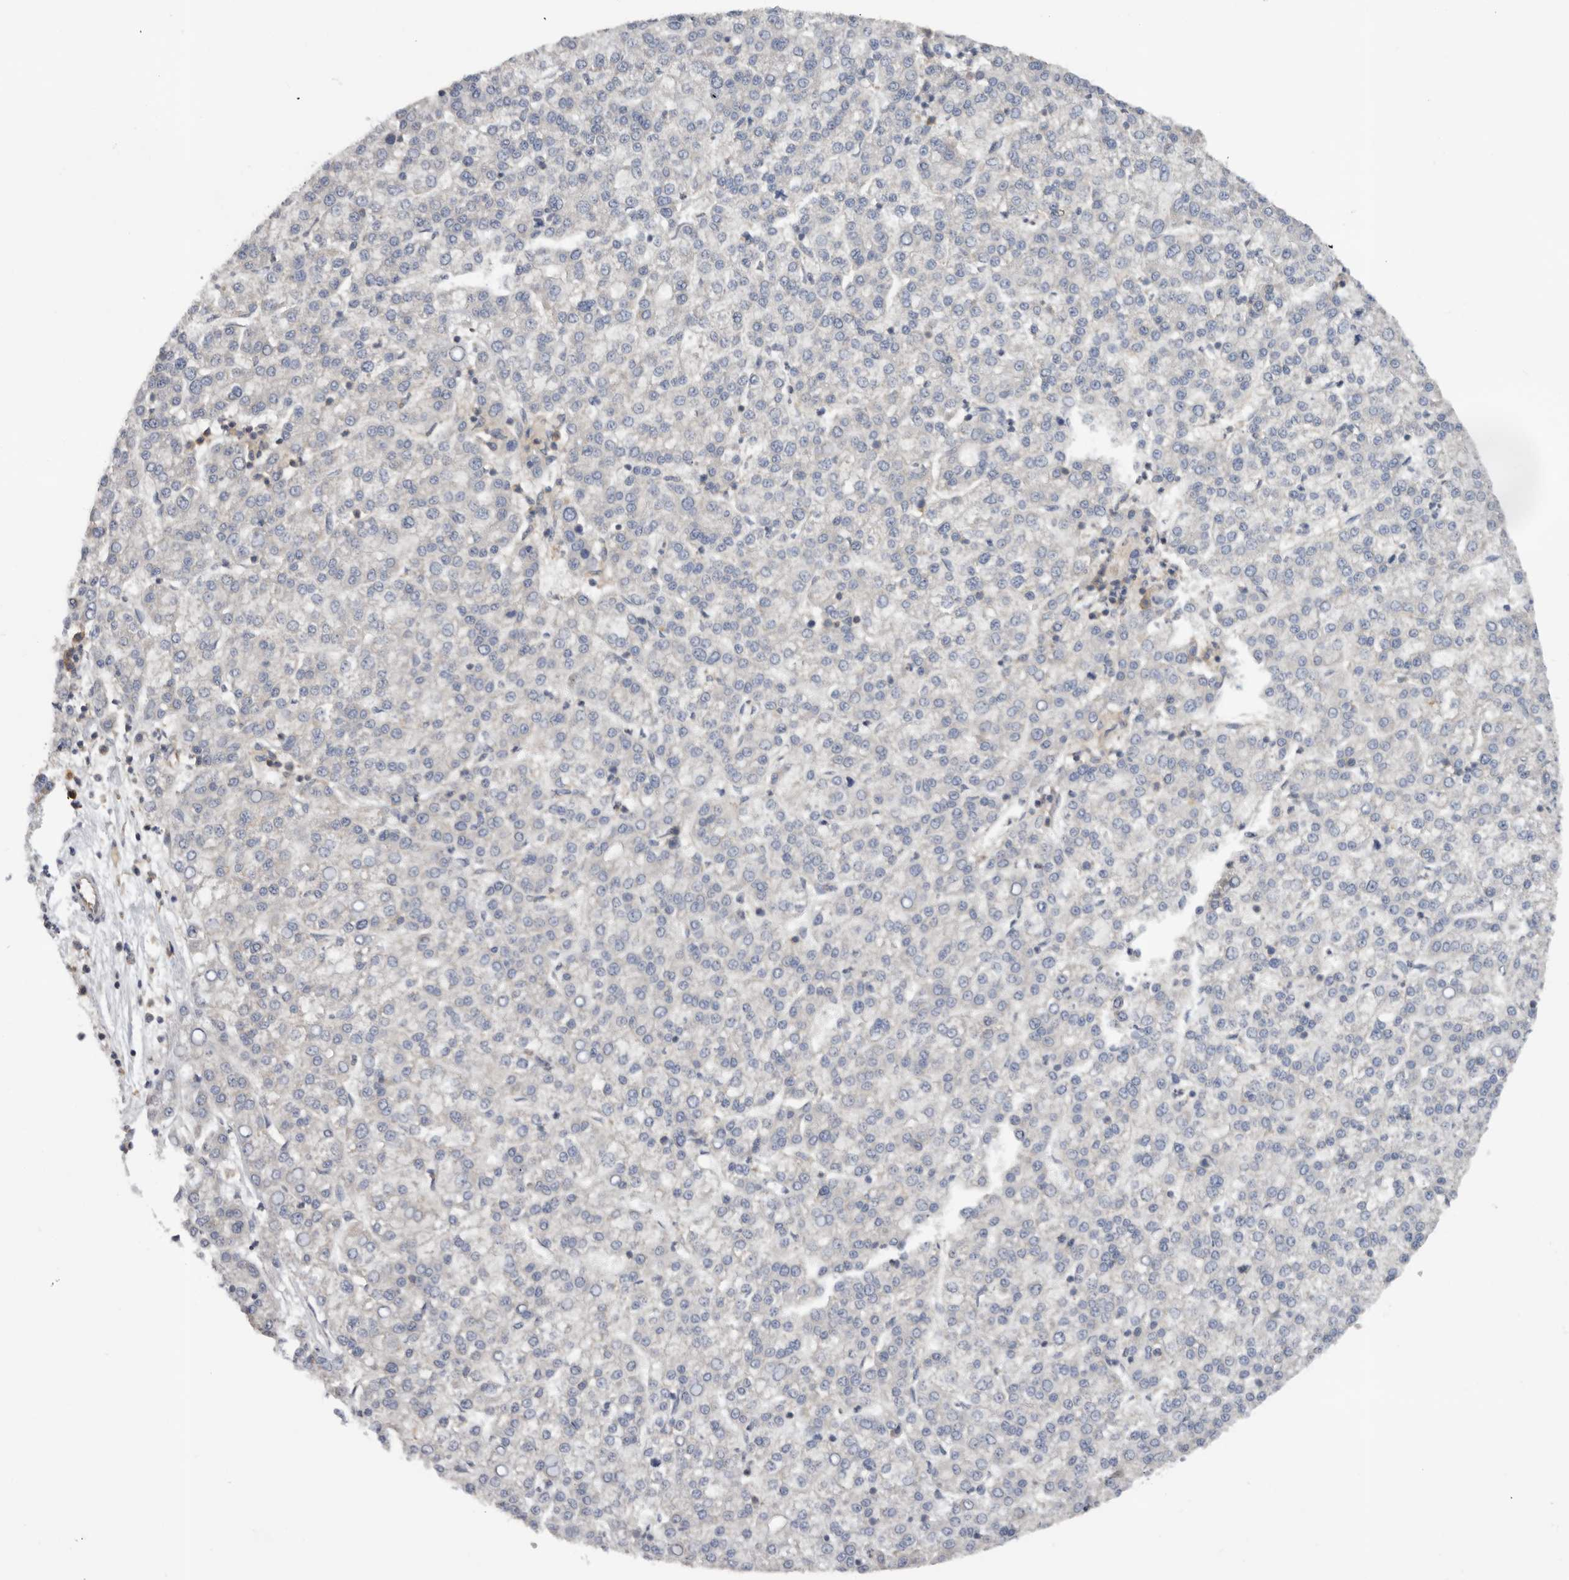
{"staining": {"intensity": "negative", "quantity": "none", "location": "none"}, "tissue": "liver cancer", "cell_type": "Tumor cells", "image_type": "cancer", "snomed": [{"axis": "morphology", "description": "Carcinoma, Hepatocellular, NOS"}, {"axis": "topography", "description": "Liver"}], "caption": "Tumor cells show no significant protein positivity in liver cancer (hepatocellular carcinoma).", "gene": "PPP1R42", "patient": {"sex": "female", "age": 58}}